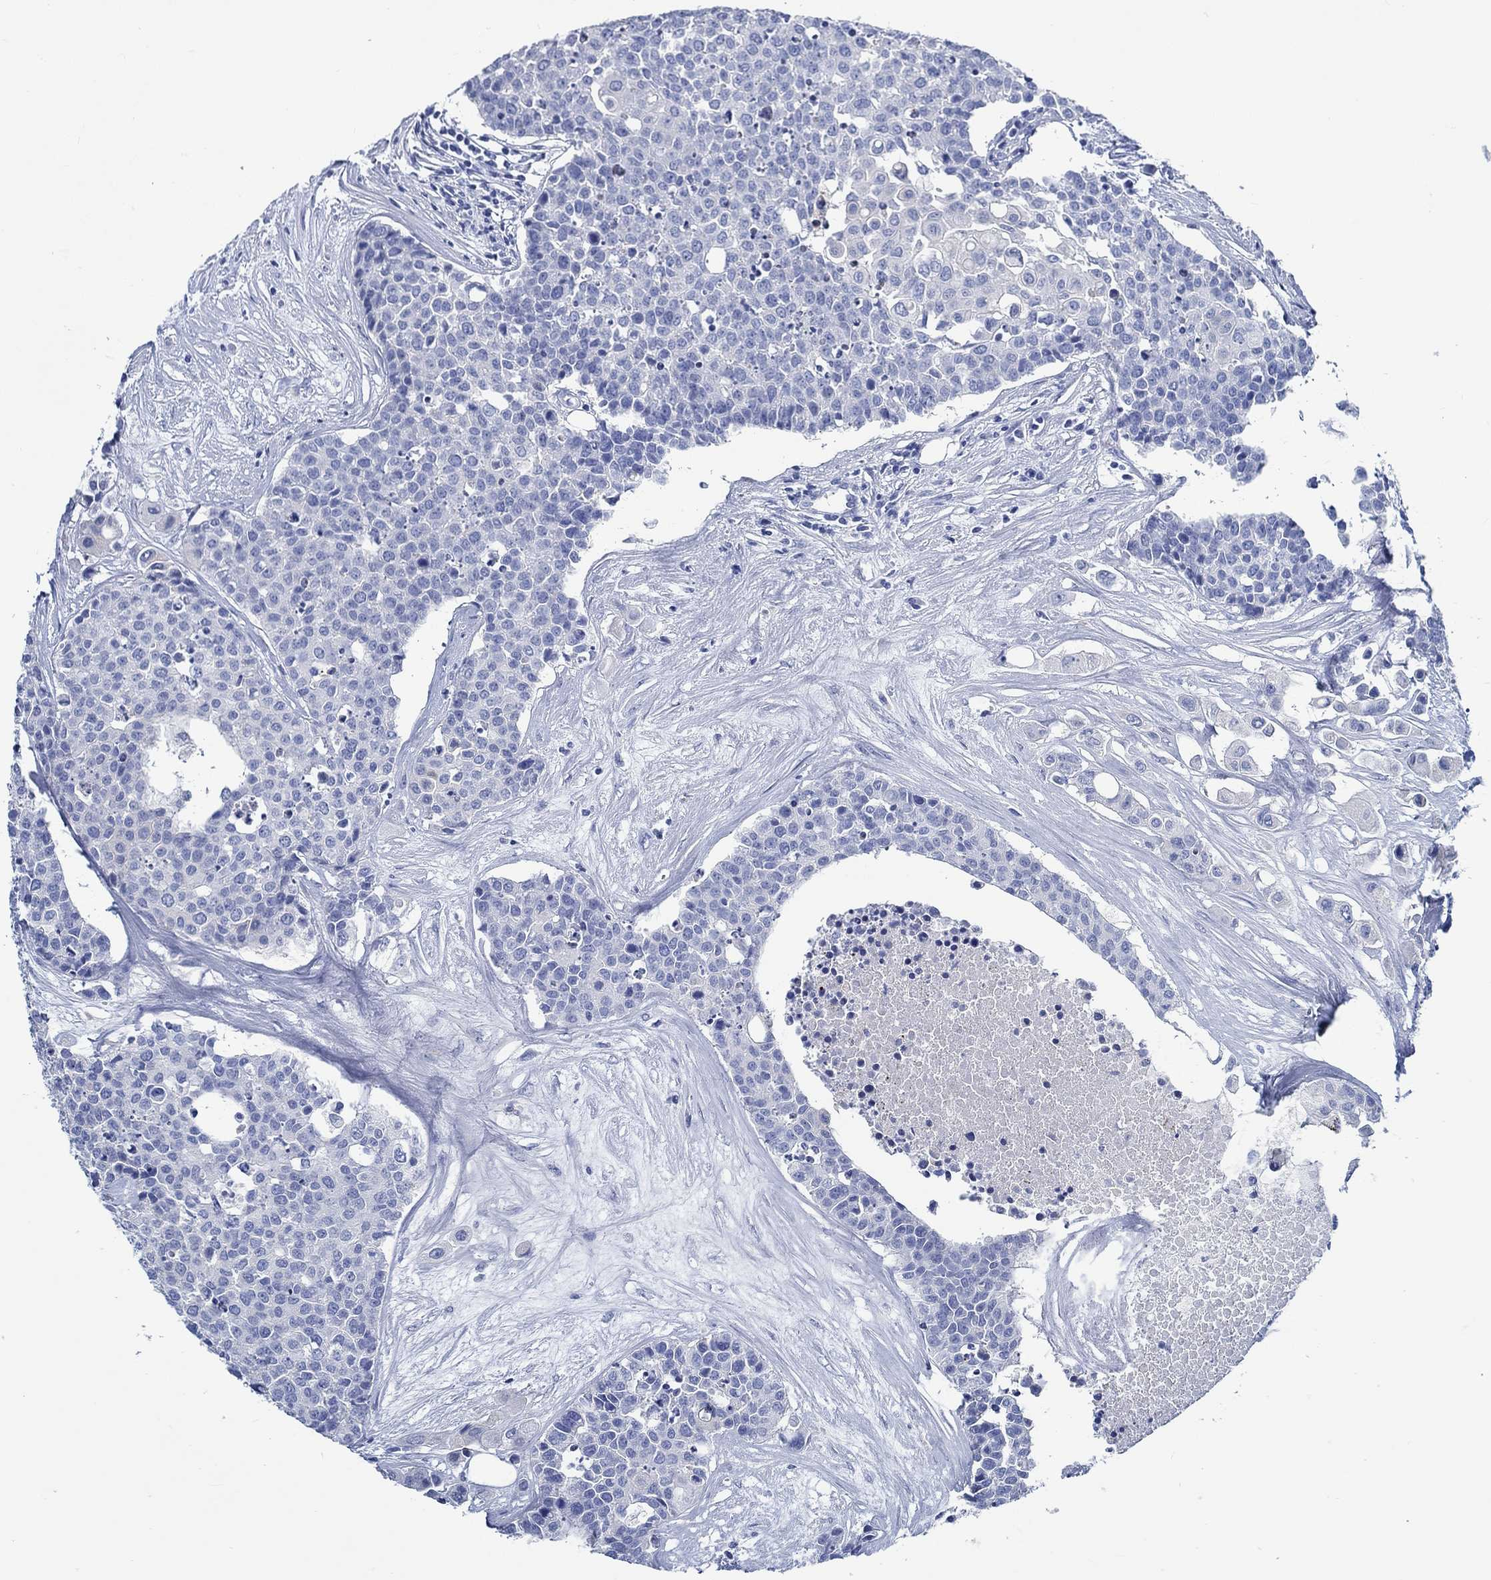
{"staining": {"intensity": "negative", "quantity": "none", "location": "none"}, "tissue": "carcinoid", "cell_type": "Tumor cells", "image_type": "cancer", "snomed": [{"axis": "morphology", "description": "Carcinoid, malignant, NOS"}, {"axis": "topography", "description": "Colon"}], "caption": "IHC of carcinoid shows no expression in tumor cells.", "gene": "SVEP1", "patient": {"sex": "male", "age": 81}}